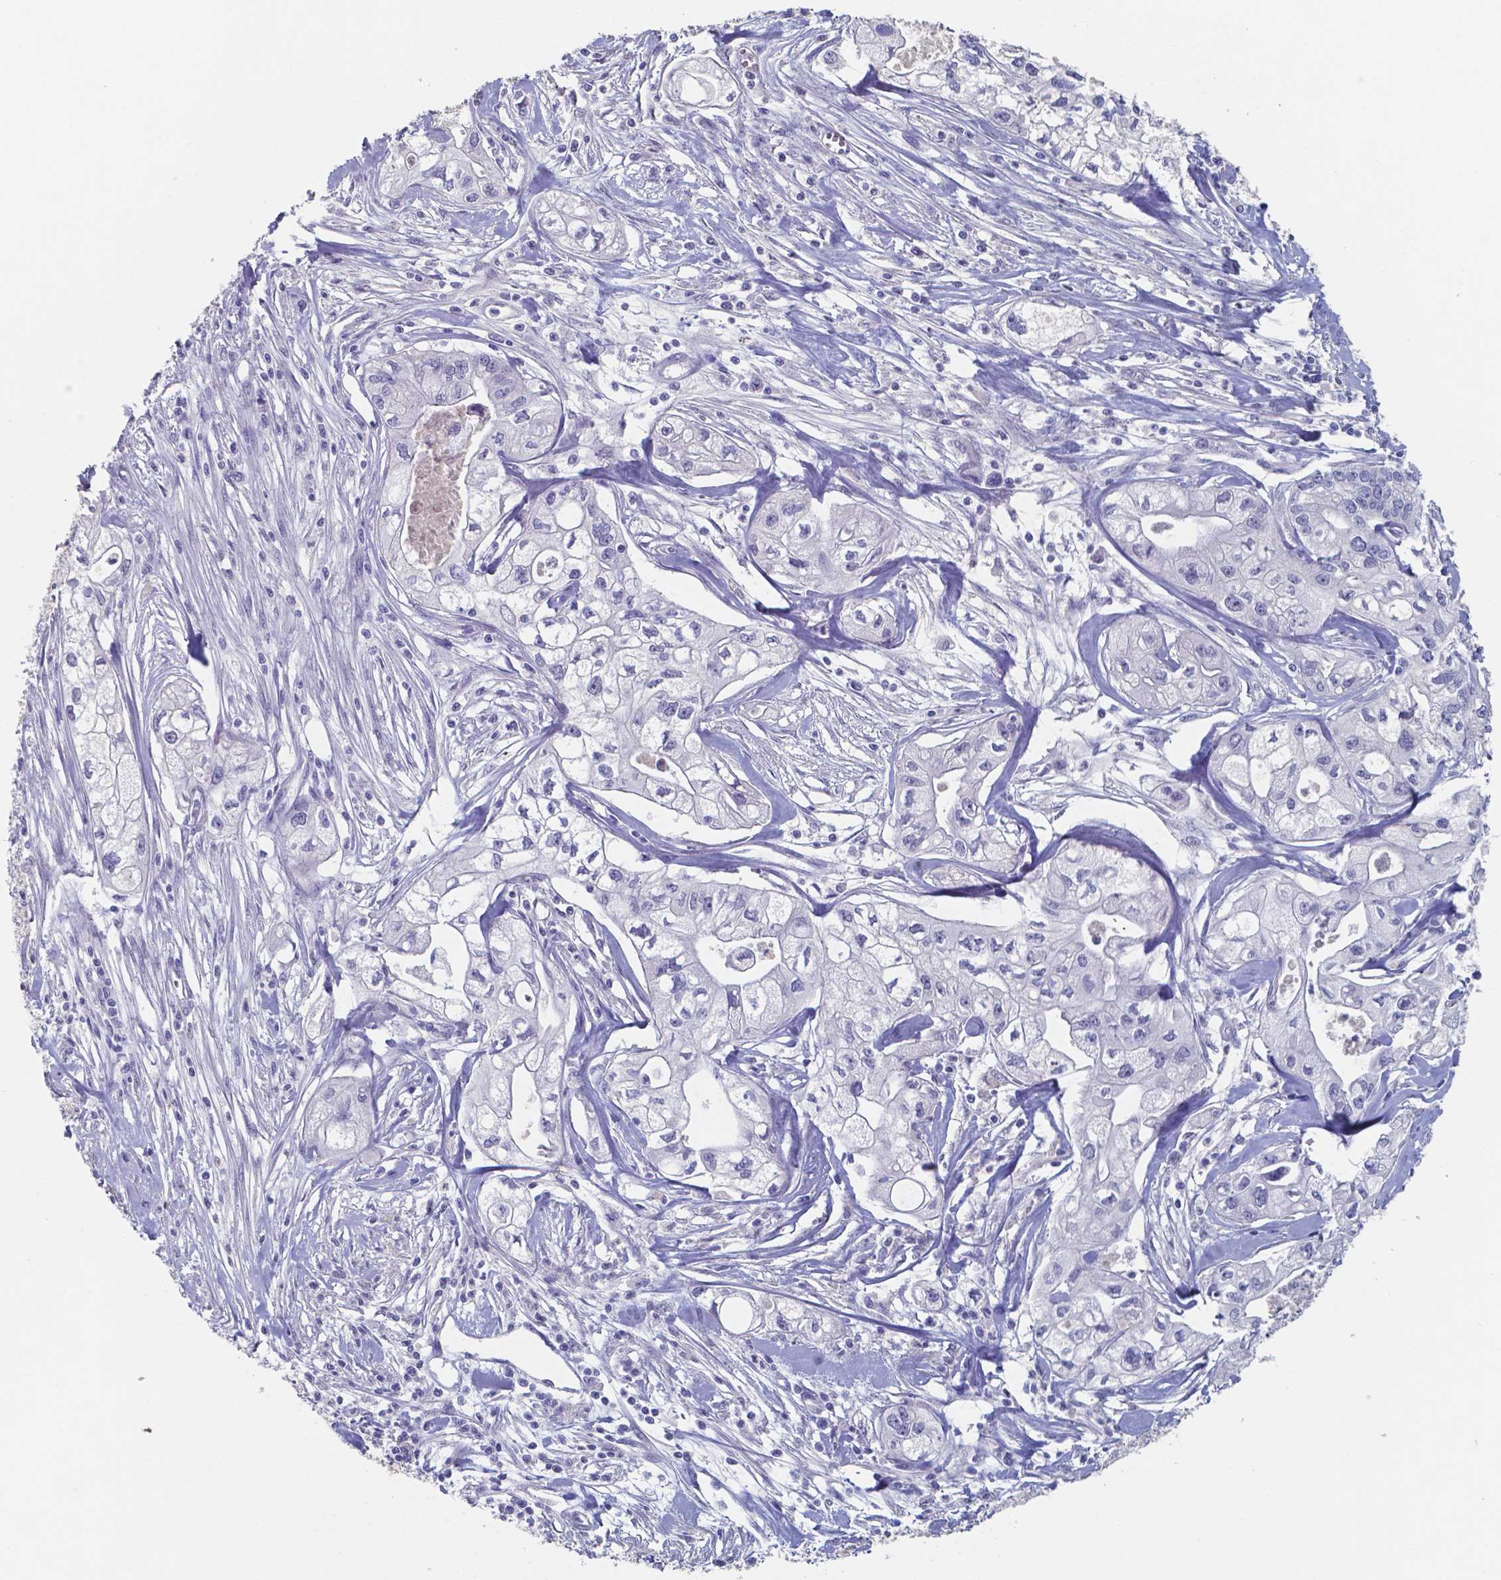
{"staining": {"intensity": "negative", "quantity": "none", "location": "none"}, "tissue": "pancreatic cancer", "cell_type": "Tumor cells", "image_type": "cancer", "snomed": [{"axis": "morphology", "description": "Adenocarcinoma, NOS"}, {"axis": "topography", "description": "Pancreas"}], "caption": "Immunohistochemistry photomicrograph of pancreatic adenocarcinoma stained for a protein (brown), which exhibits no staining in tumor cells.", "gene": "PLA2R1", "patient": {"sex": "male", "age": 70}}